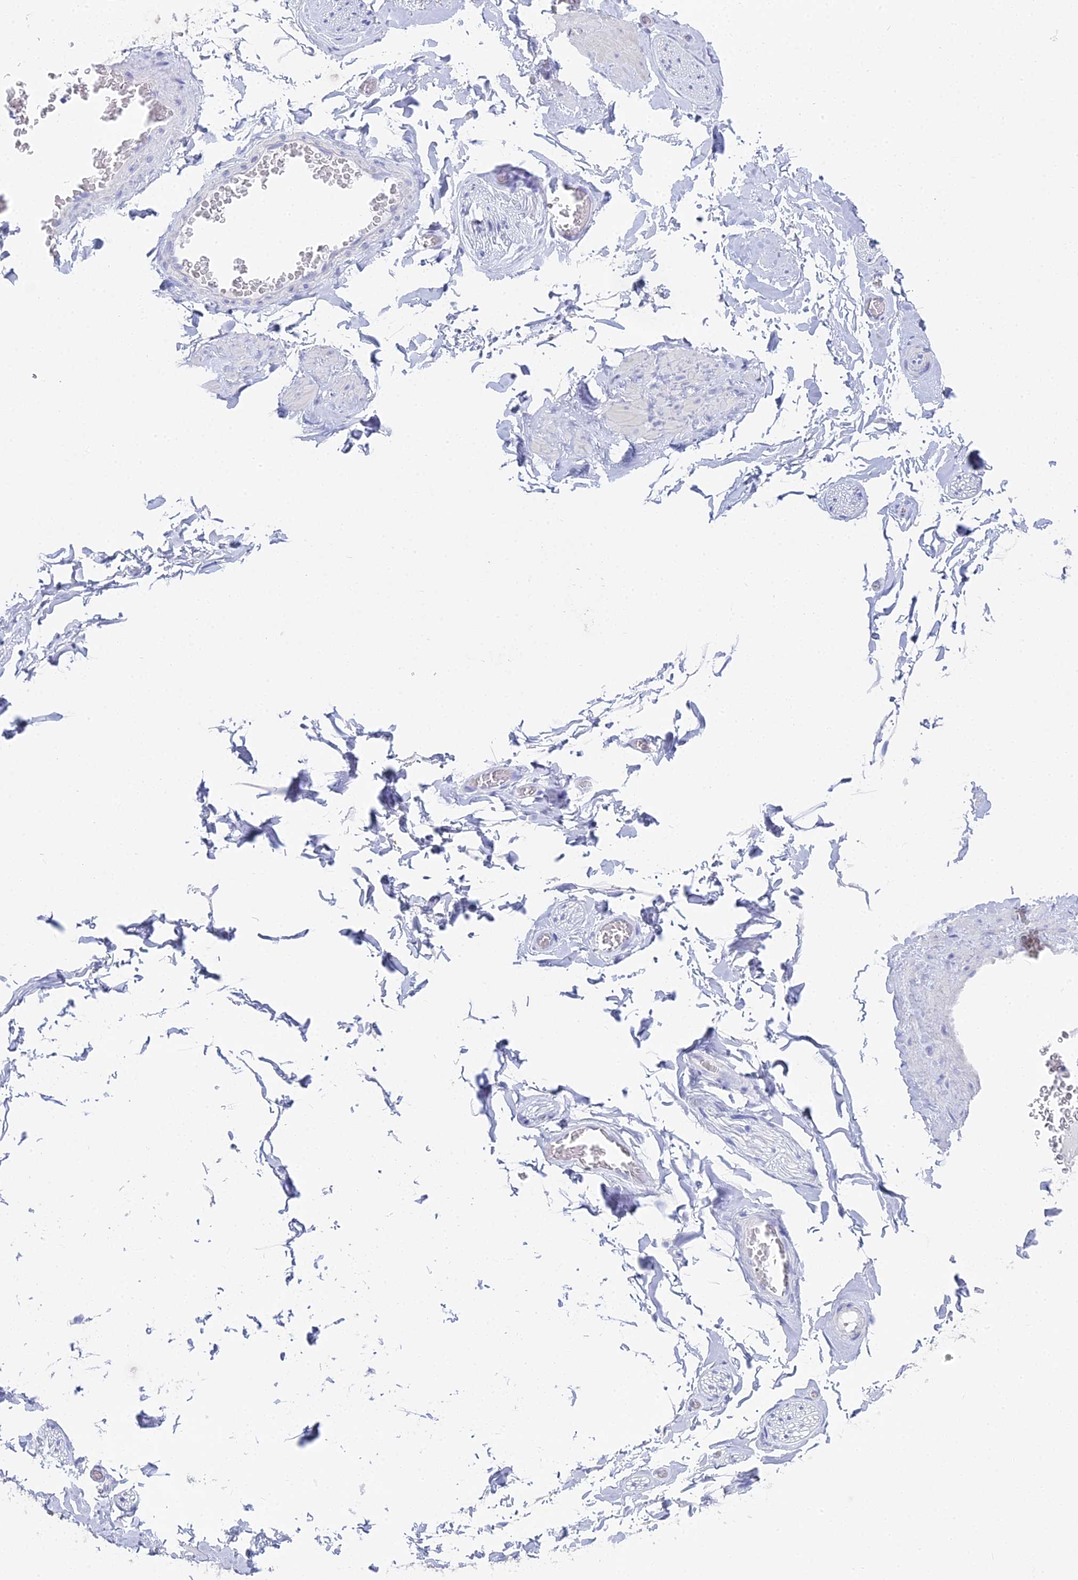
{"staining": {"intensity": "negative", "quantity": "none", "location": "none"}, "tissue": "adipose tissue", "cell_type": "Adipocytes", "image_type": "normal", "snomed": [{"axis": "morphology", "description": "Normal tissue, NOS"}, {"axis": "topography", "description": "Soft tissue"}, {"axis": "topography", "description": "Adipose tissue"}, {"axis": "topography", "description": "Vascular tissue"}, {"axis": "topography", "description": "Peripheral nerve tissue"}], "caption": "Immunohistochemical staining of benign adipose tissue exhibits no significant staining in adipocytes. (DAB (3,3'-diaminobenzidine) IHC visualized using brightfield microscopy, high magnification).", "gene": "S100A7", "patient": {"sex": "male", "age": 46}}